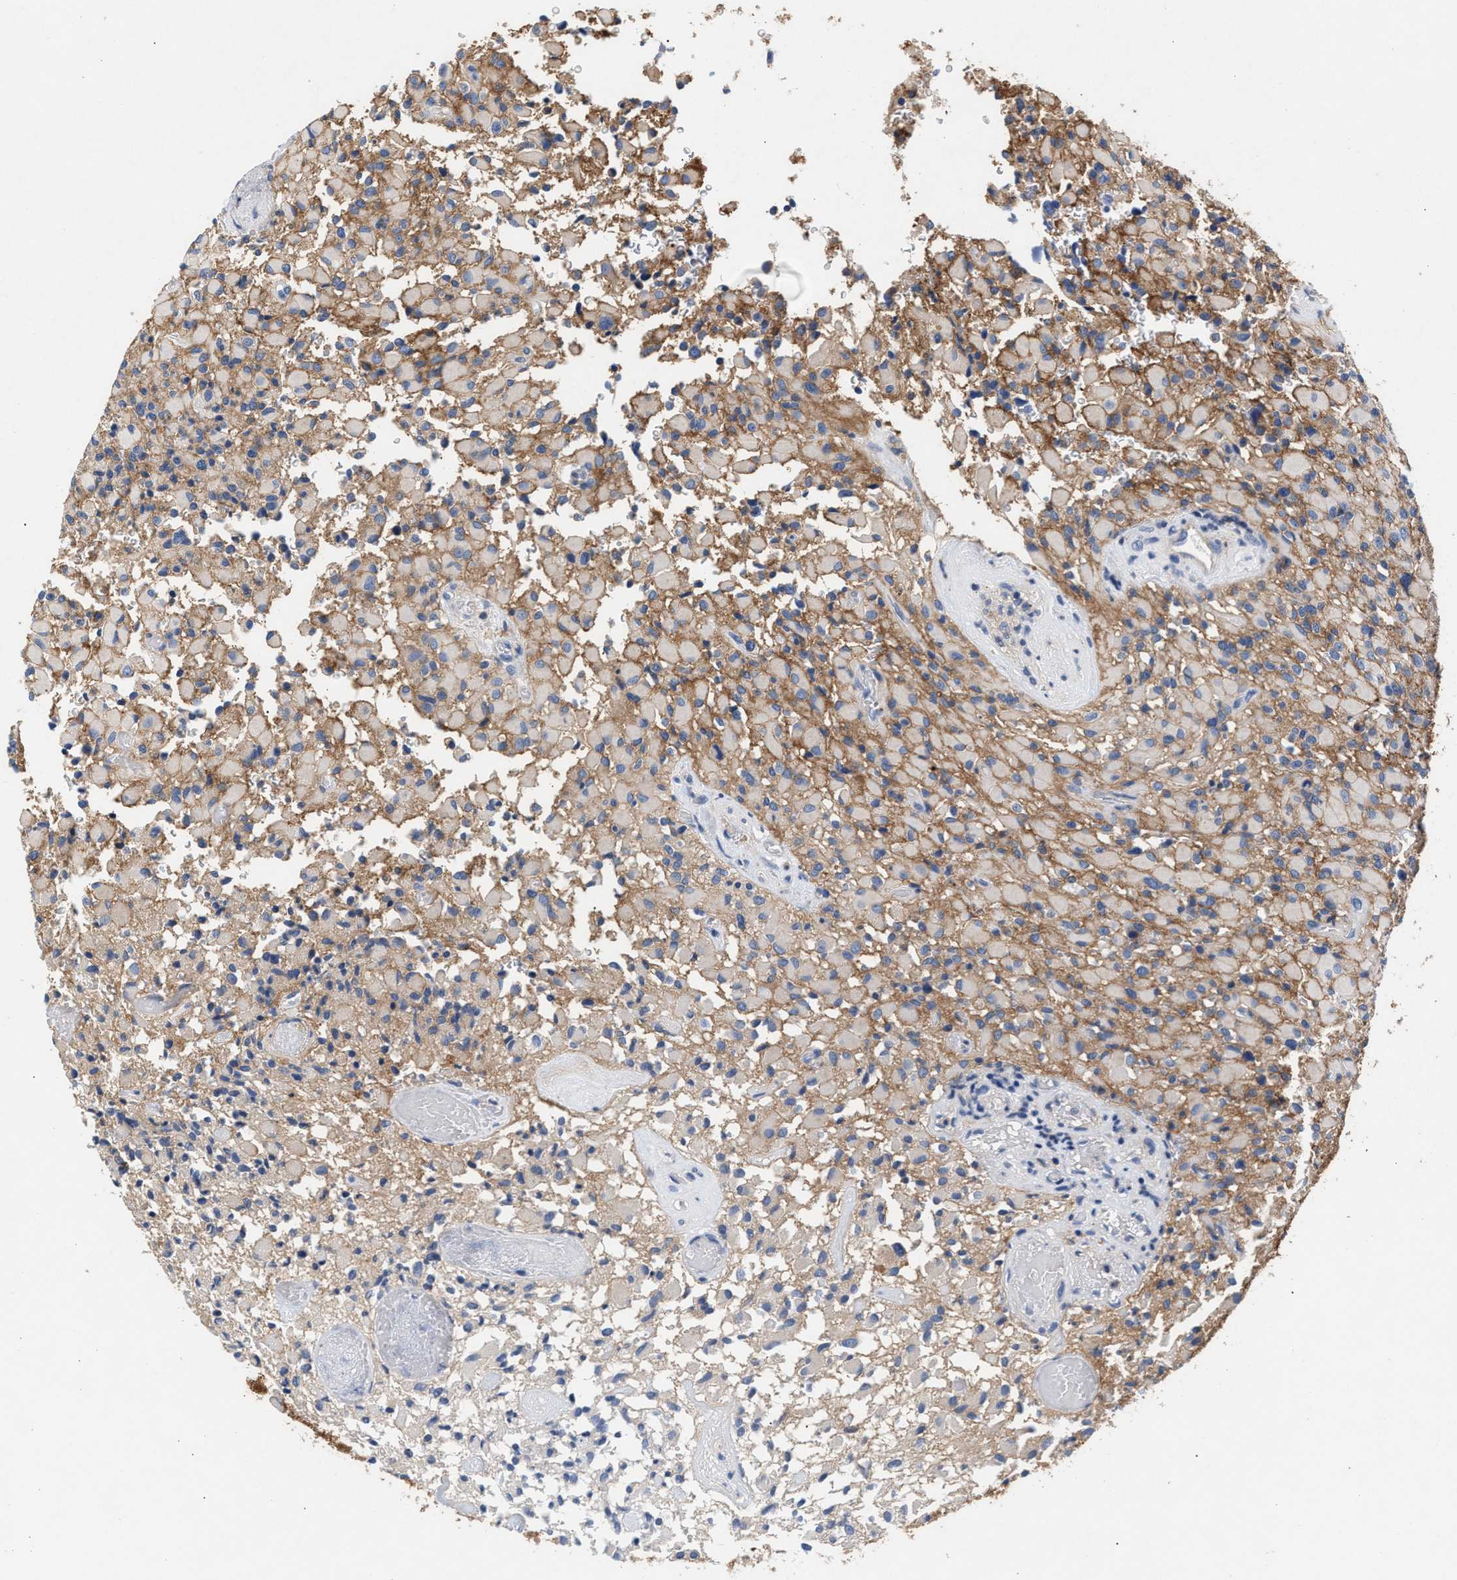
{"staining": {"intensity": "negative", "quantity": "none", "location": "none"}, "tissue": "glioma", "cell_type": "Tumor cells", "image_type": "cancer", "snomed": [{"axis": "morphology", "description": "Glioma, malignant, High grade"}, {"axis": "topography", "description": "Brain"}], "caption": "DAB immunohistochemical staining of glioma displays no significant staining in tumor cells.", "gene": "GNAI3", "patient": {"sex": "male", "age": 71}}